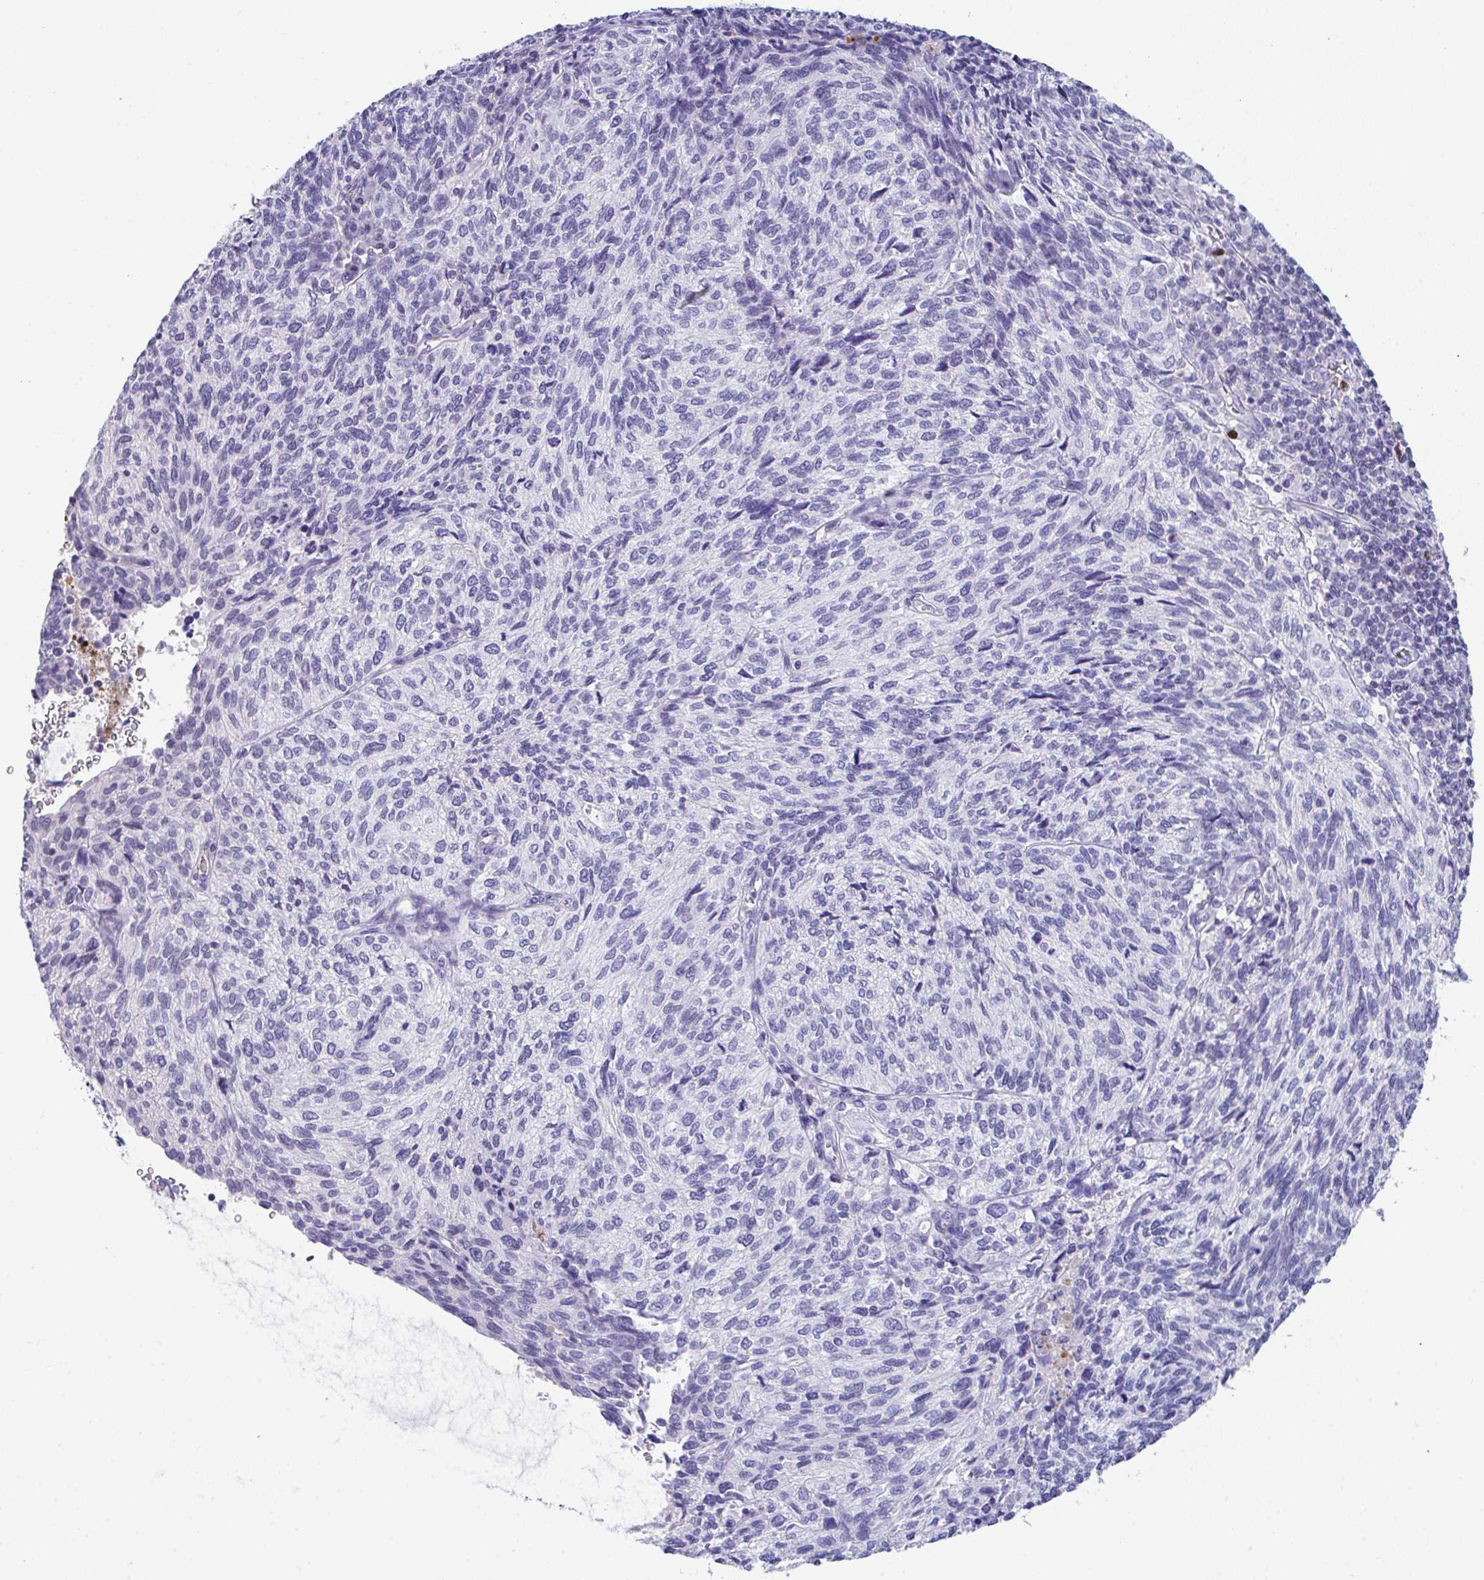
{"staining": {"intensity": "negative", "quantity": "none", "location": "none"}, "tissue": "cervical cancer", "cell_type": "Tumor cells", "image_type": "cancer", "snomed": [{"axis": "morphology", "description": "Squamous cell carcinoma, NOS"}, {"axis": "topography", "description": "Cervix"}], "caption": "This is an immunohistochemistry image of cervical cancer. There is no staining in tumor cells.", "gene": "KMT2E", "patient": {"sex": "female", "age": 45}}